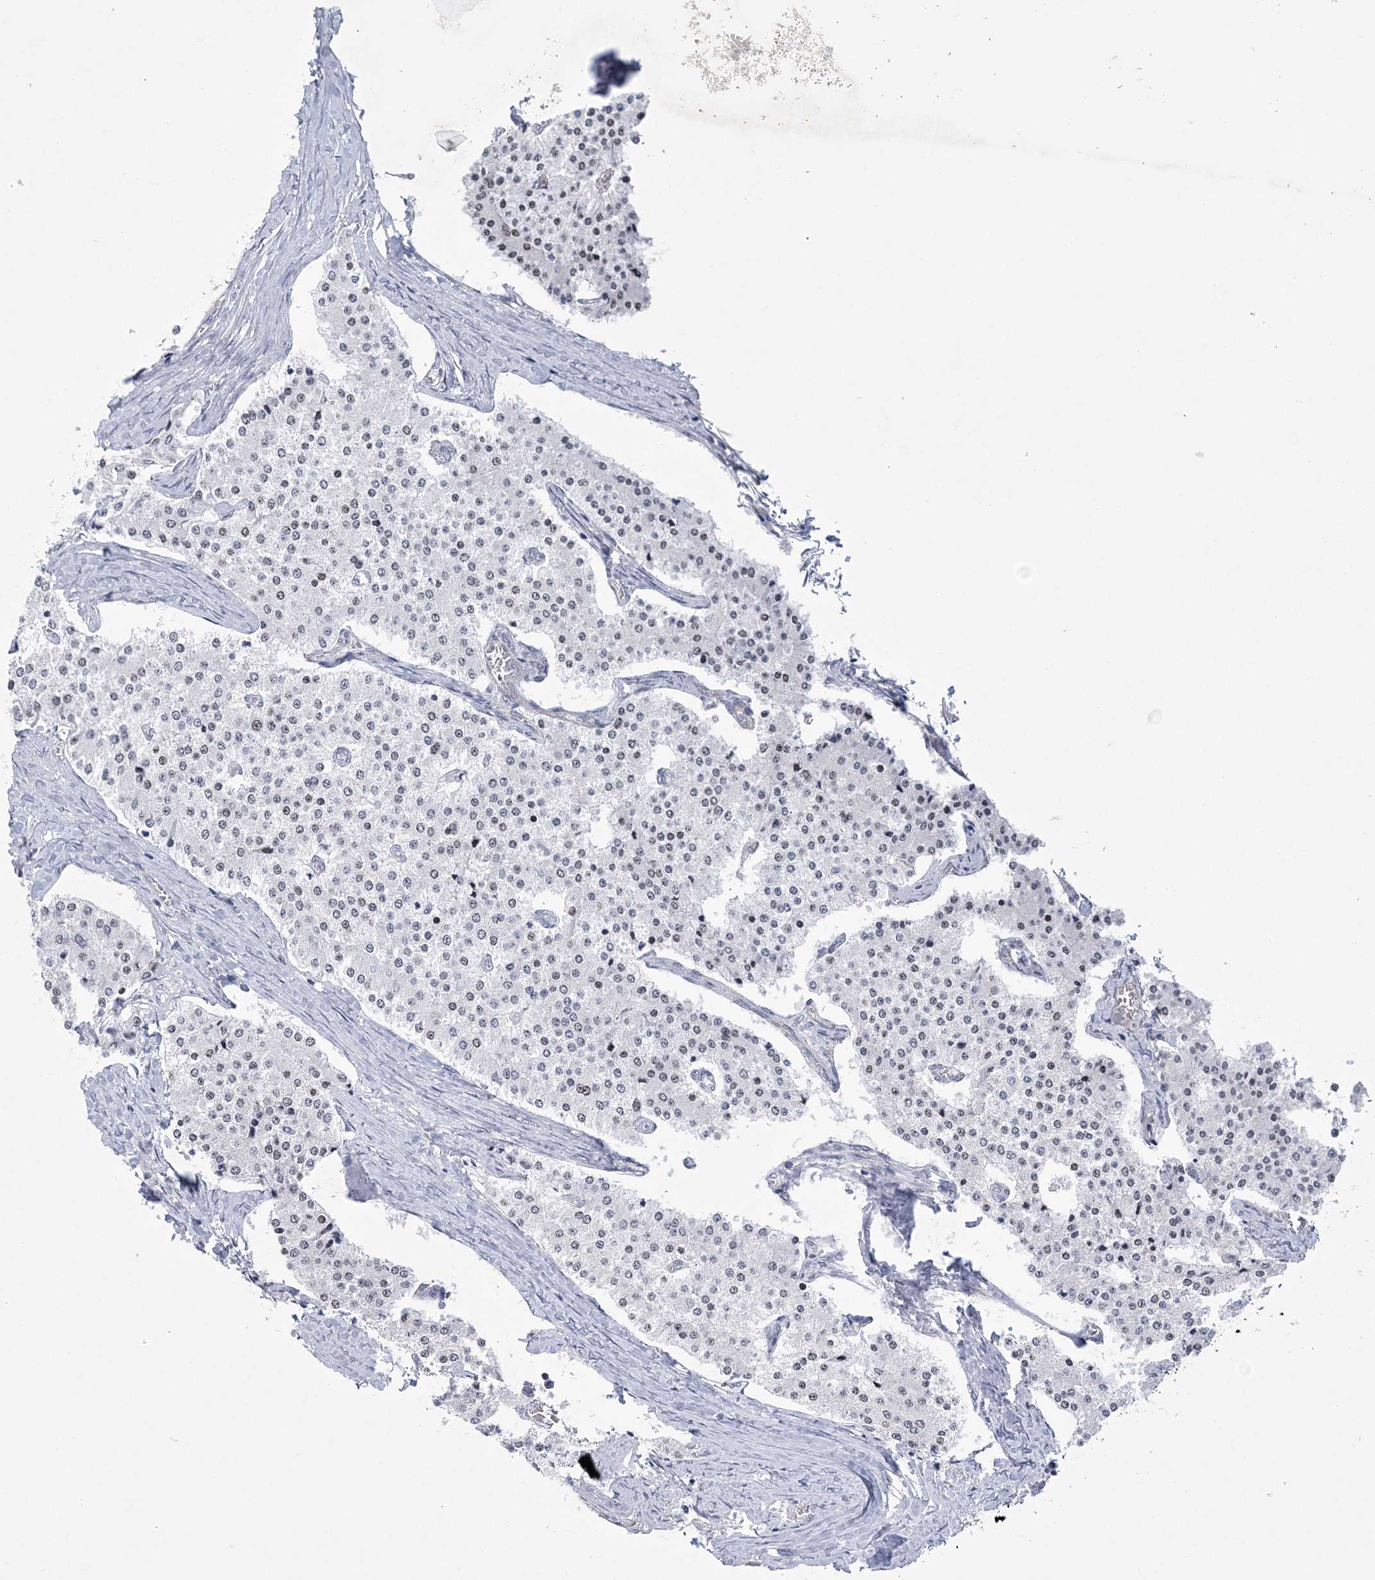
{"staining": {"intensity": "weak", "quantity": "<25%", "location": "nuclear"}, "tissue": "carcinoid", "cell_type": "Tumor cells", "image_type": "cancer", "snomed": [{"axis": "morphology", "description": "Carcinoid, malignant, NOS"}, {"axis": "topography", "description": "Colon"}], "caption": "Tumor cells are negative for brown protein staining in carcinoid. (IHC, brightfield microscopy, high magnification).", "gene": "HOMEZ", "patient": {"sex": "female", "age": 52}}